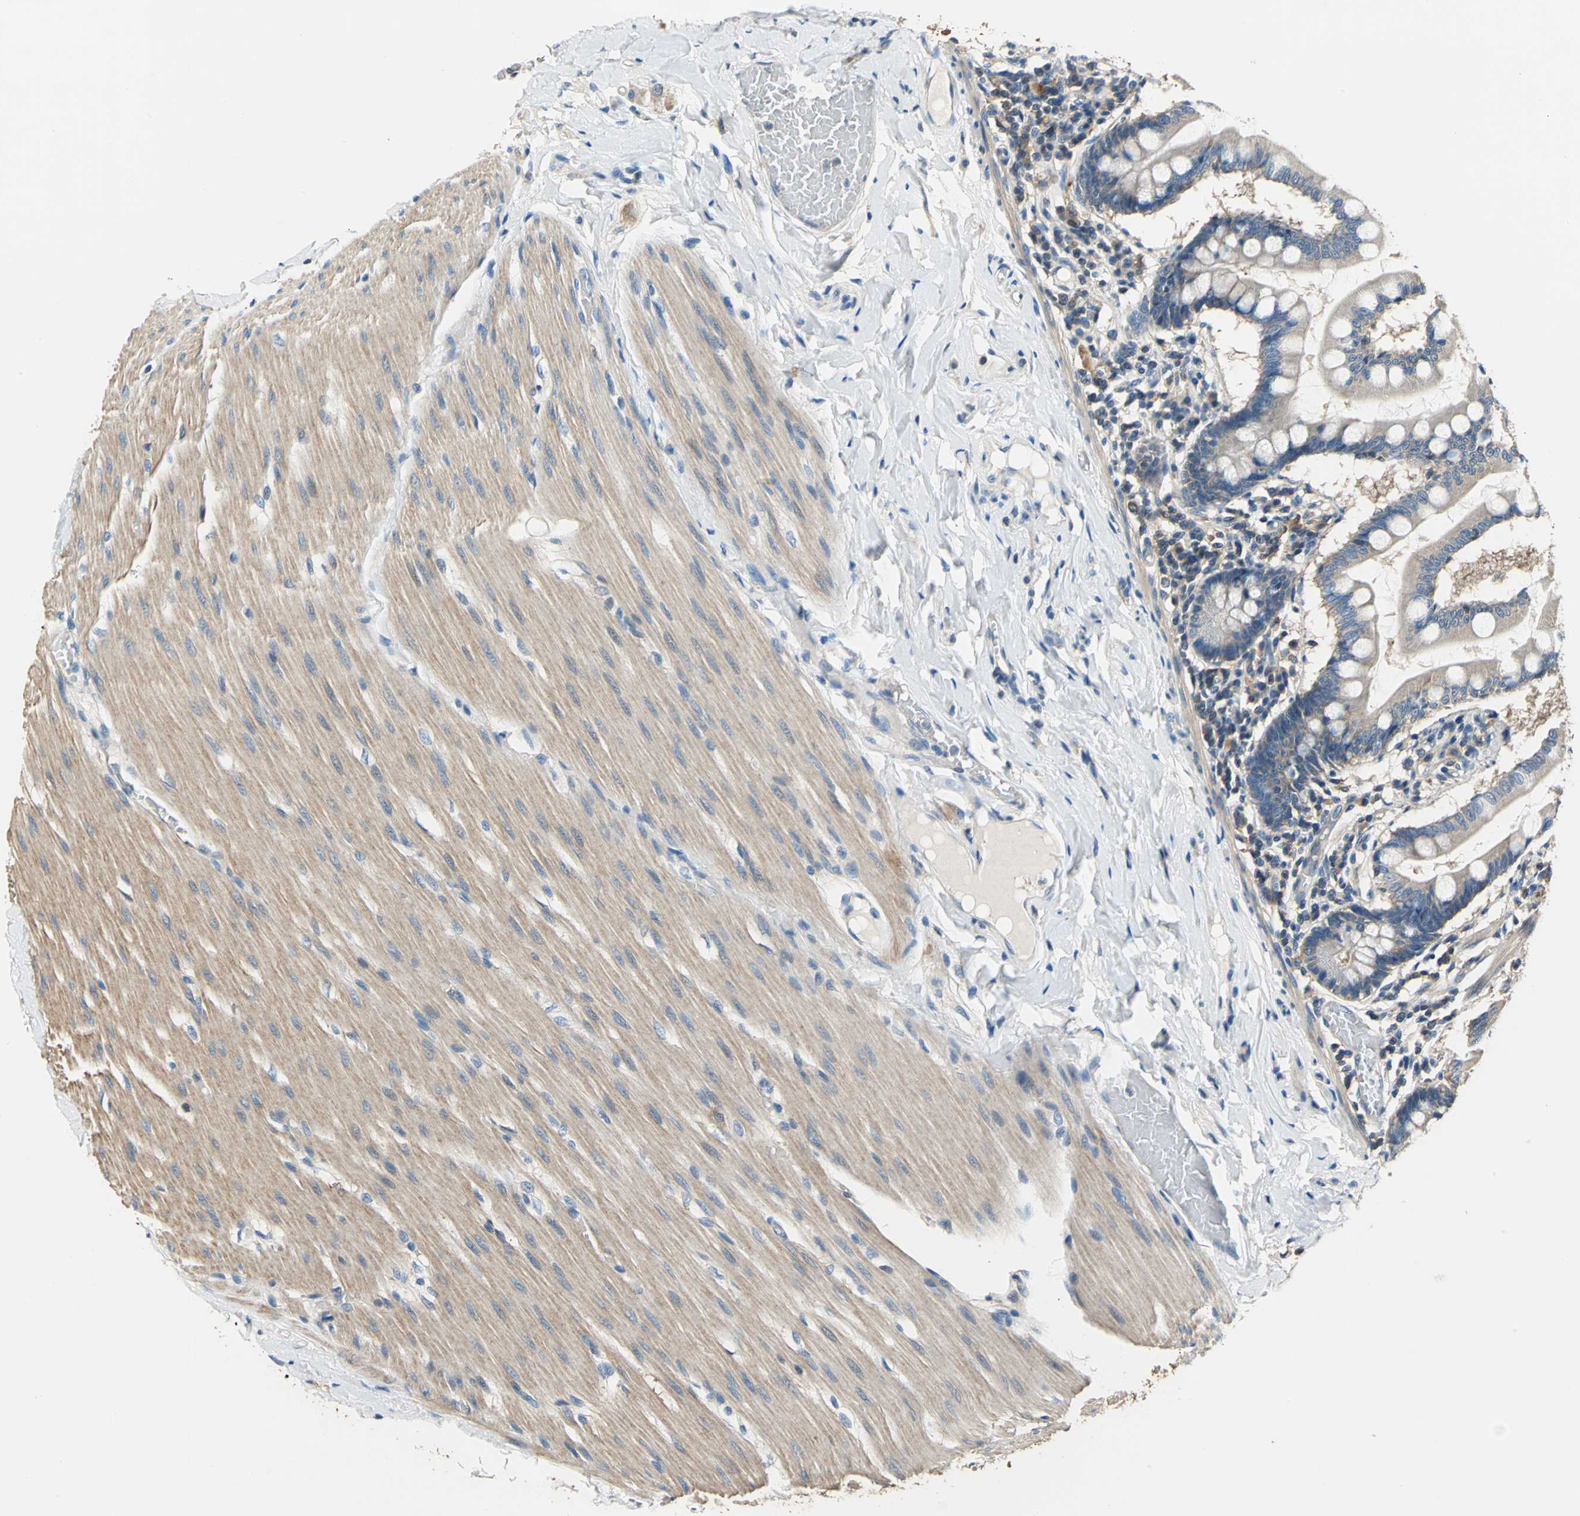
{"staining": {"intensity": "weak", "quantity": ">75%", "location": "cytoplasmic/membranous"}, "tissue": "small intestine", "cell_type": "Glandular cells", "image_type": "normal", "snomed": [{"axis": "morphology", "description": "Normal tissue, NOS"}, {"axis": "topography", "description": "Small intestine"}], "caption": "Glandular cells exhibit low levels of weak cytoplasmic/membranous staining in about >75% of cells in benign small intestine. (brown staining indicates protein expression, while blue staining denotes nuclei).", "gene": "DDX3X", "patient": {"sex": "male", "age": 41}}